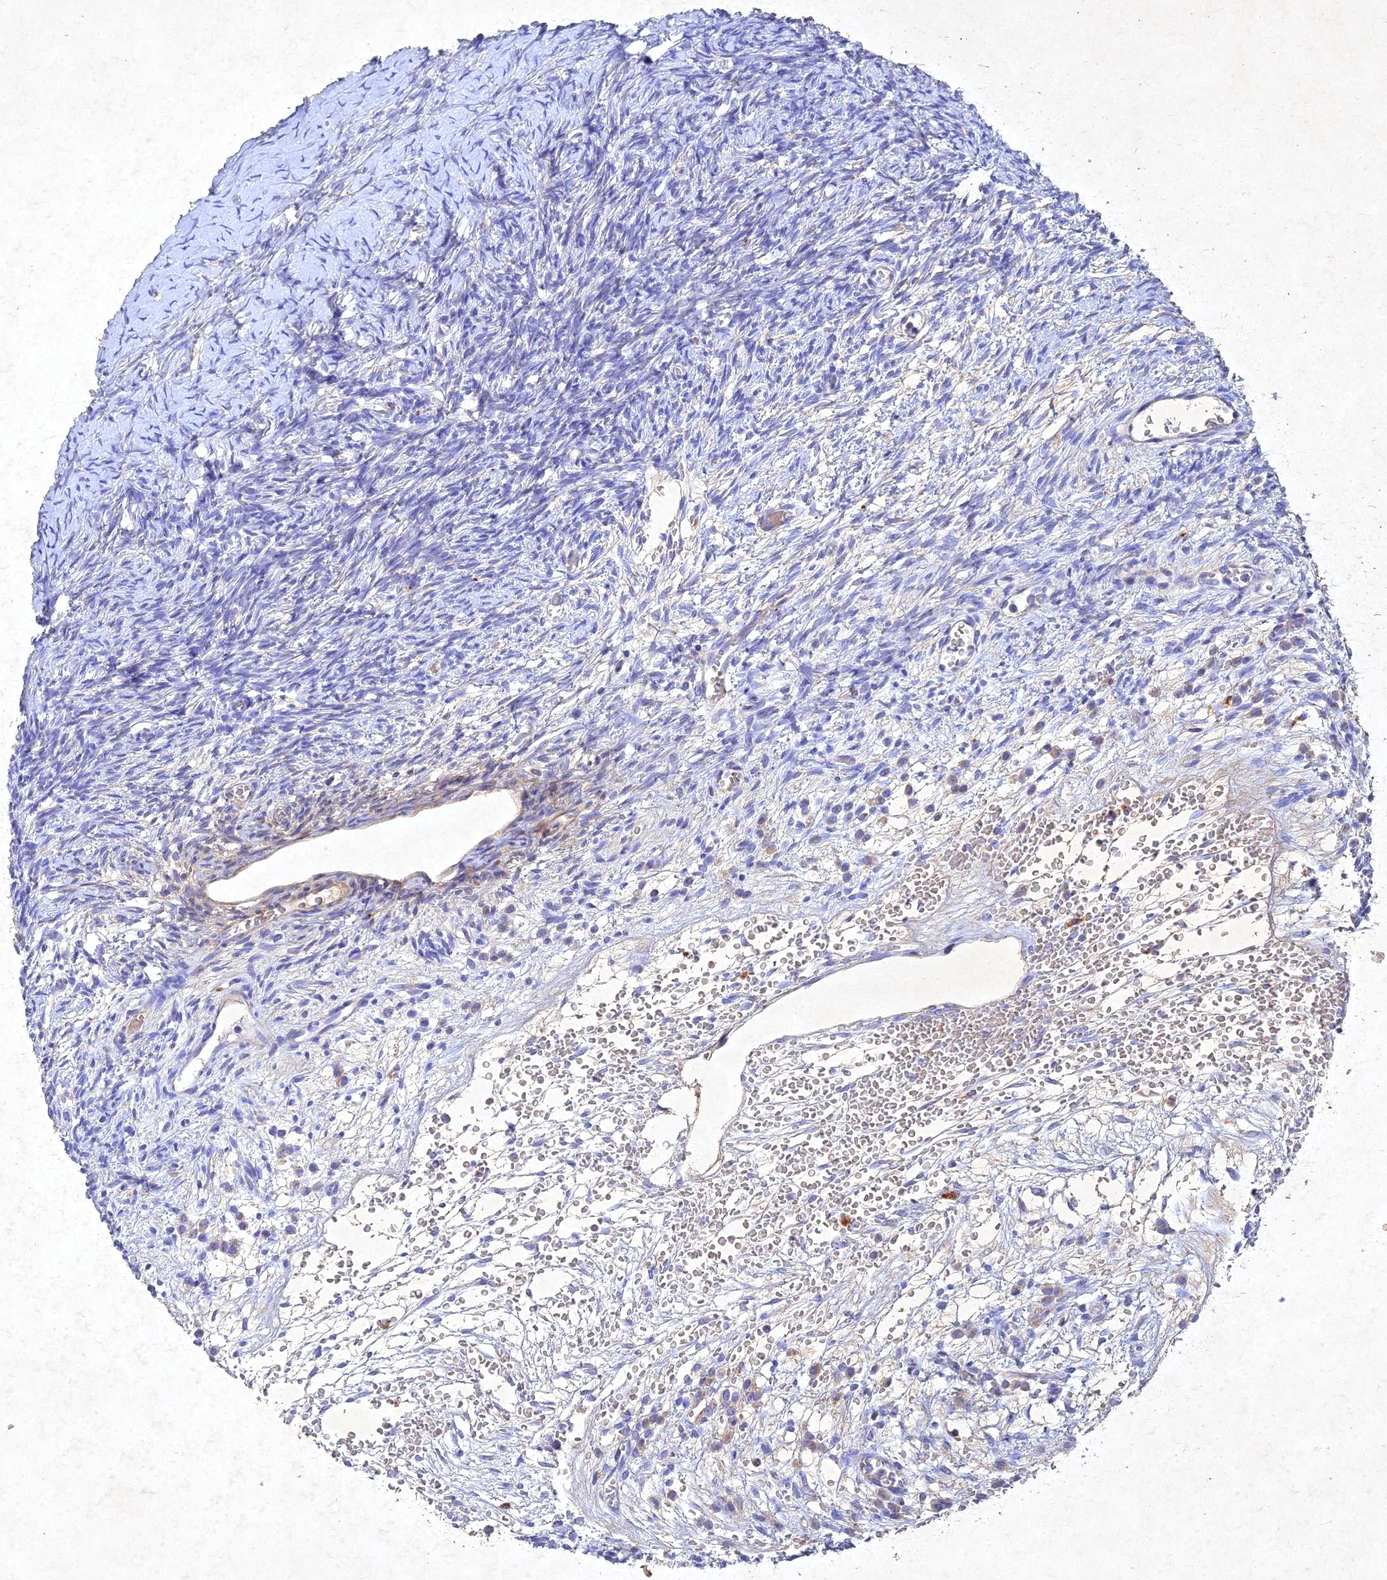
{"staining": {"intensity": "negative", "quantity": "none", "location": "none"}, "tissue": "ovary", "cell_type": "Ovarian stroma cells", "image_type": "normal", "snomed": [{"axis": "morphology", "description": "Normal tissue, NOS"}, {"axis": "topography", "description": "Ovary"}], "caption": "Photomicrograph shows no protein expression in ovarian stroma cells of unremarkable ovary.", "gene": "NDUFV1", "patient": {"sex": "female", "age": 39}}